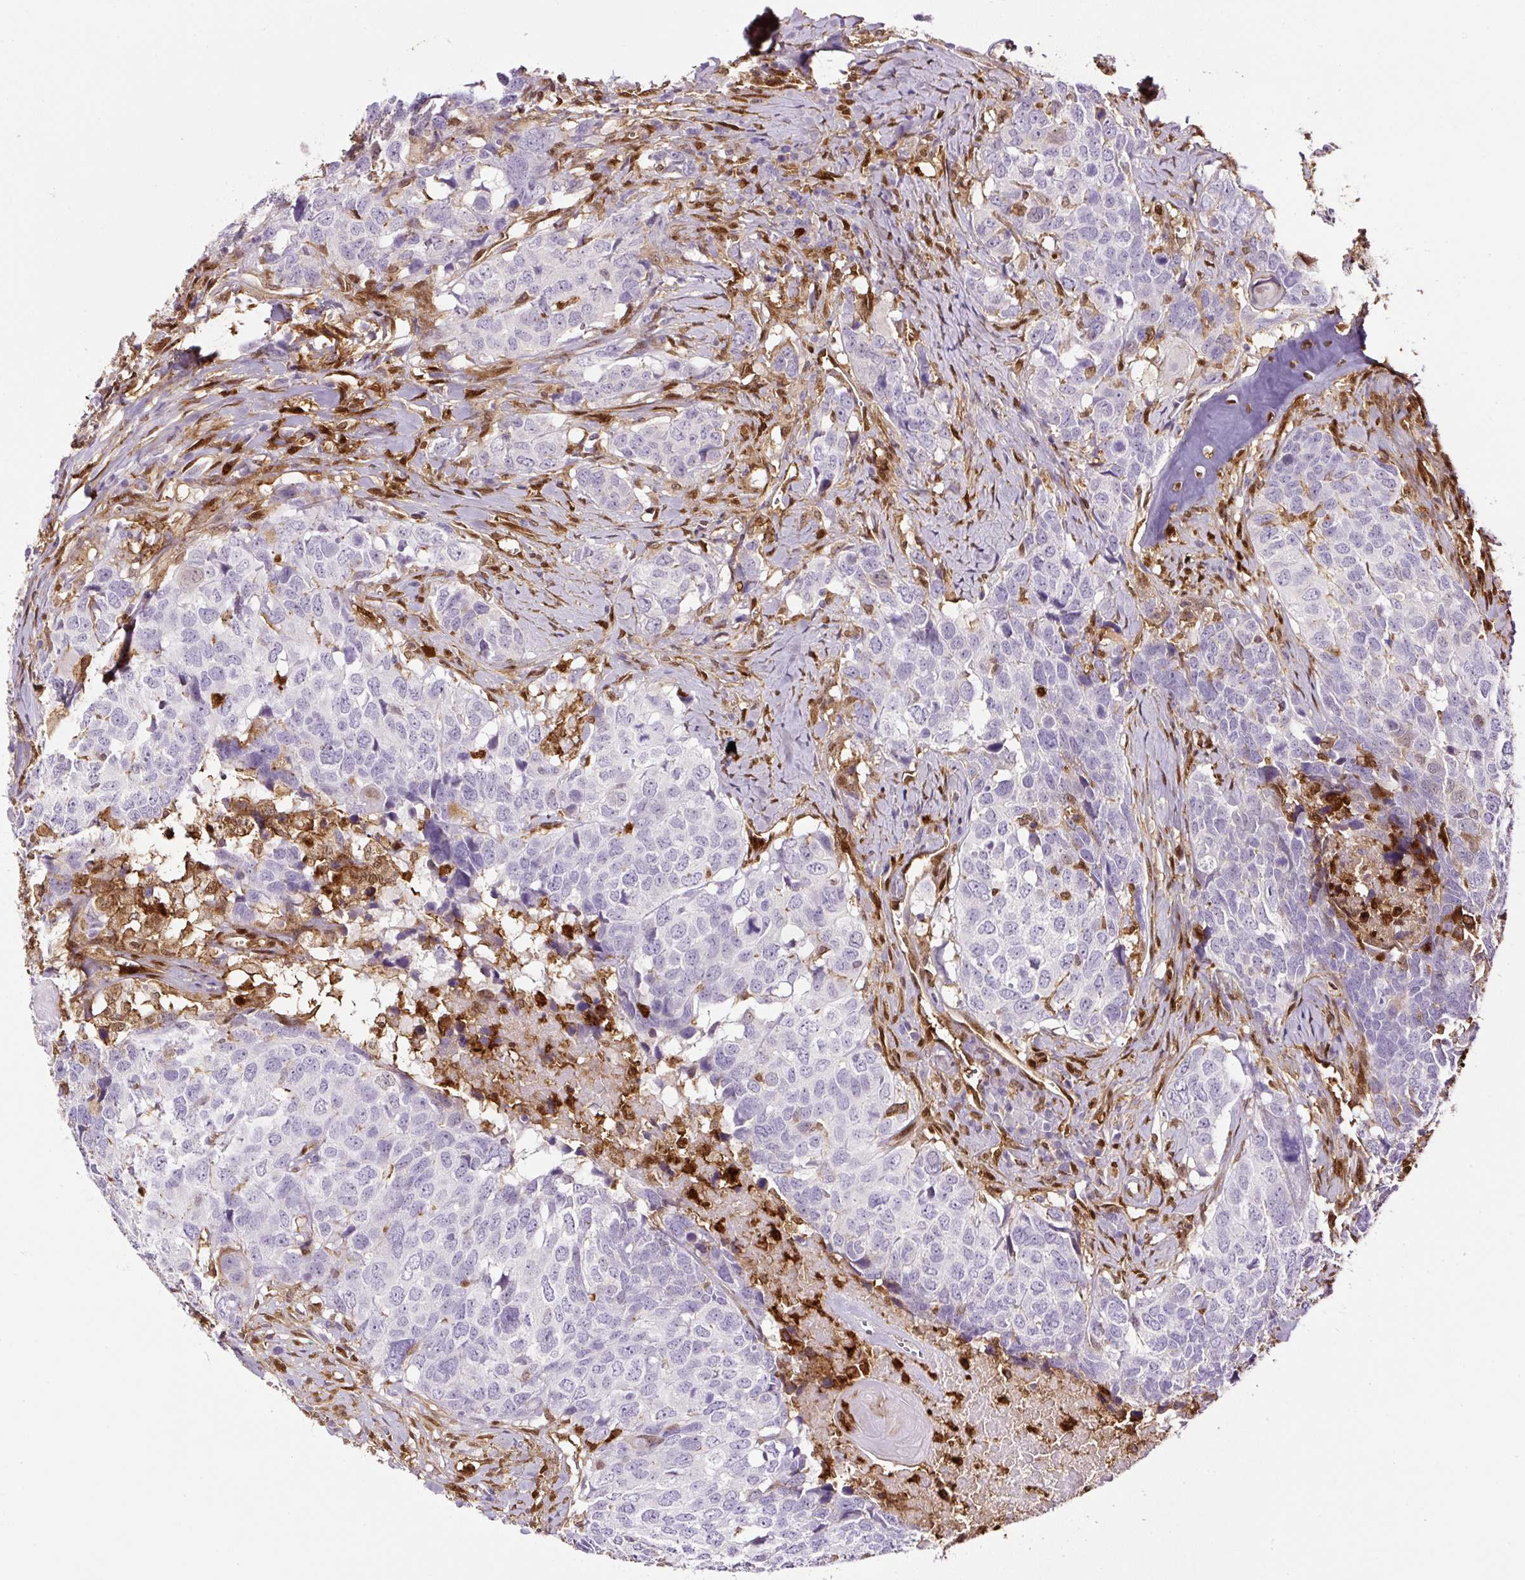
{"staining": {"intensity": "negative", "quantity": "none", "location": "none"}, "tissue": "head and neck cancer", "cell_type": "Tumor cells", "image_type": "cancer", "snomed": [{"axis": "morphology", "description": "Normal tissue, NOS"}, {"axis": "morphology", "description": "Squamous cell carcinoma, NOS"}, {"axis": "topography", "description": "Skeletal muscle"}, {"axis": "topography", "description": "Vascular tissue"}, {"axis": "topography", "description": "Peripheral nerve tissue"}, {"axis": "topography", "description": "Head-Neck"}], "caption": "Head and neck cancer (squamous cell carcinoma) was stained to show a protein in brown. There is no significant staining in tumor cells. (Brightfield microscopy of DAB (3,3'-diaminobenzidine) IHC at high magnification).", "gene": "ANXA1", "patient": {"sex": "male", "age": 66}}